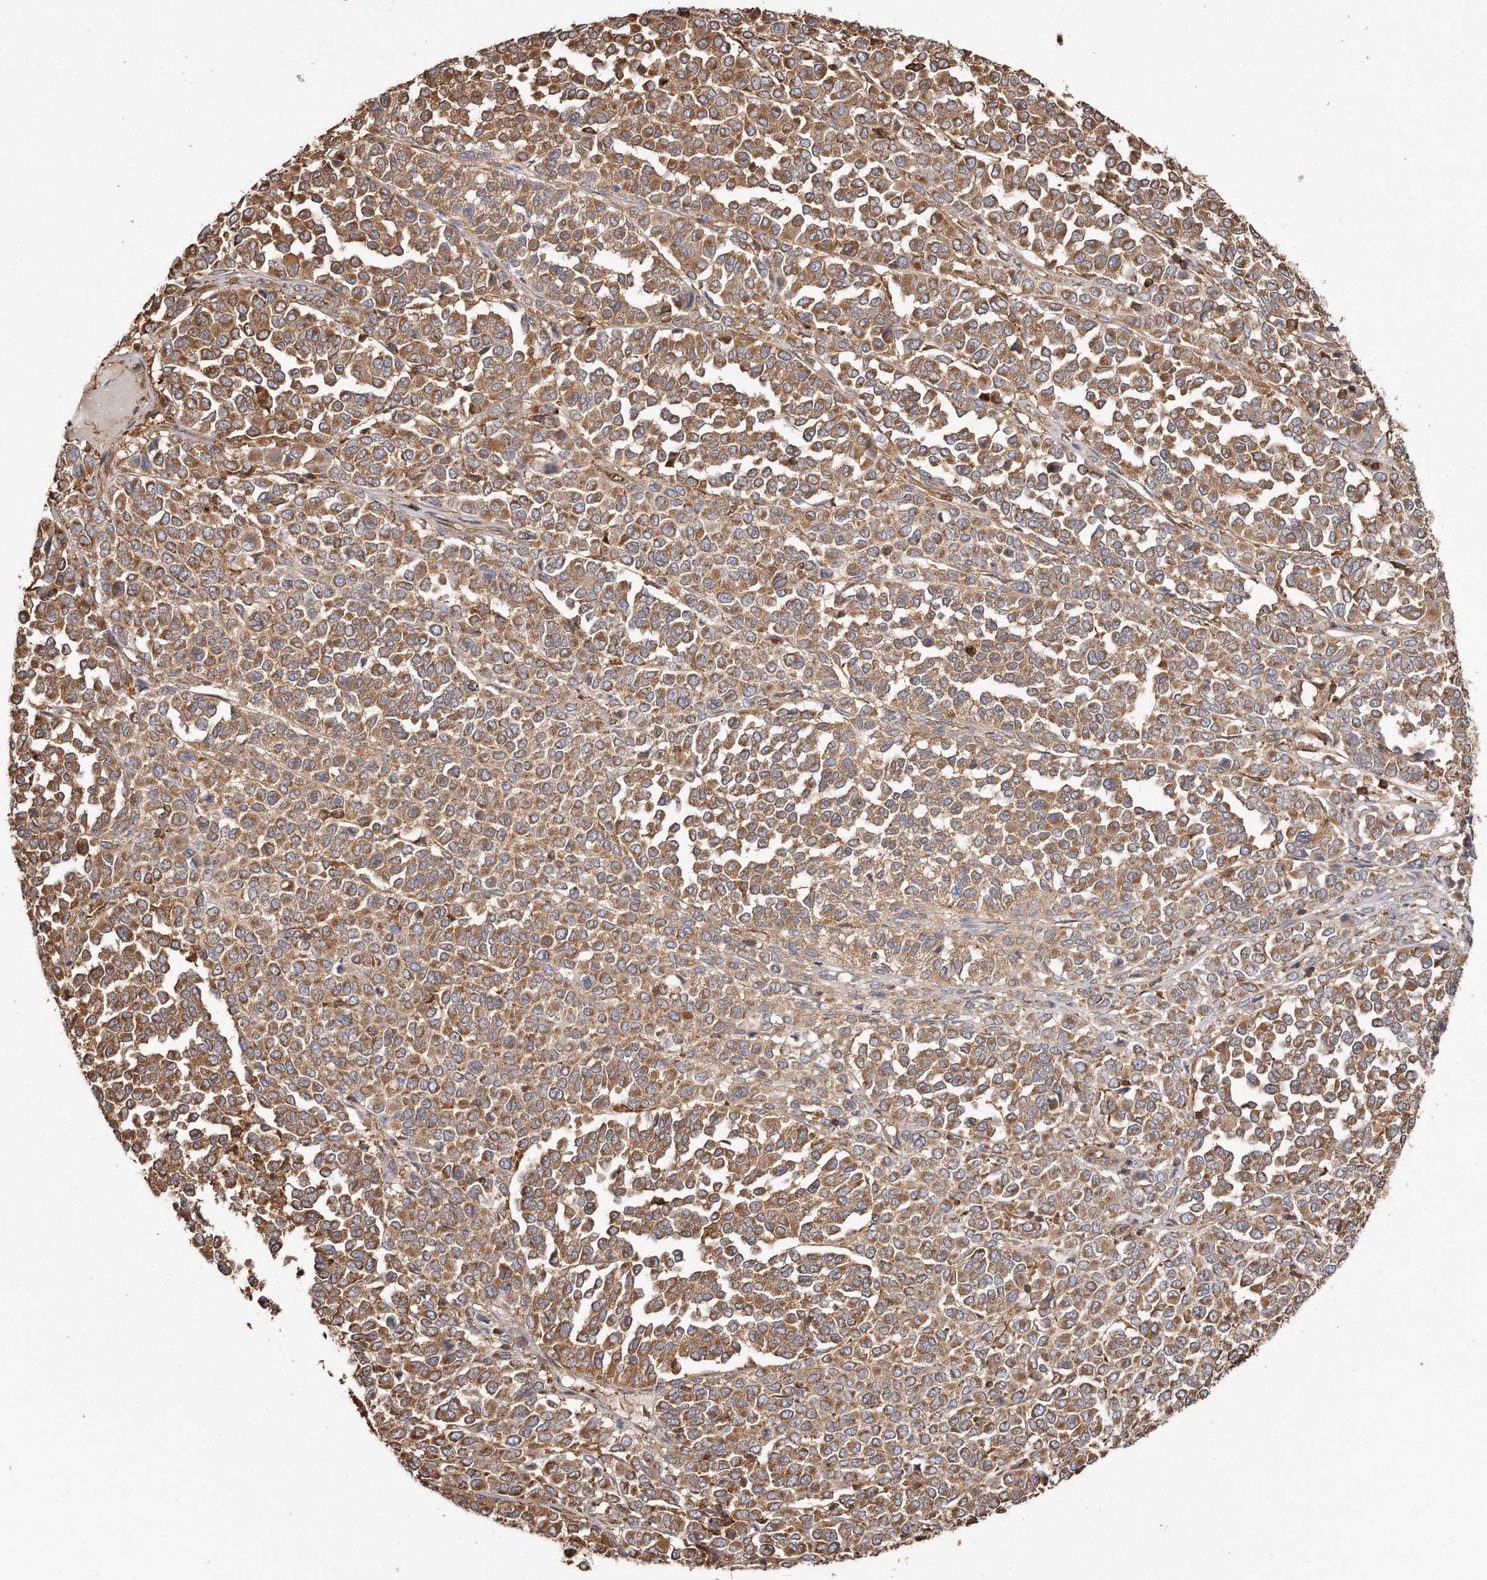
{"staining": {"intensity": "moderate", "quantity": "25%-75%", "location": "cytoplasmic/membranous"}, "tissue": "melanoma", "cell_type": "Tumor cells", "image_type": "cancer", "snomed": [{"axis": "morphology", "description": "Malignant melanoma, Metastatic site"}, {"axis": "topography", "description": "Pancreas"}], "caption": "Immunohistochemical staining of malignant melanoma (metastatic site) reveals medium levels of moderate cytoplasmic/membranous staining in approximately 25%-75% of tumor cells. (brown staining indicates protein expression, while blue staining denotes nuclei).", "gene": "CAP1", "patient": {"sex": "female", "age": 30}}